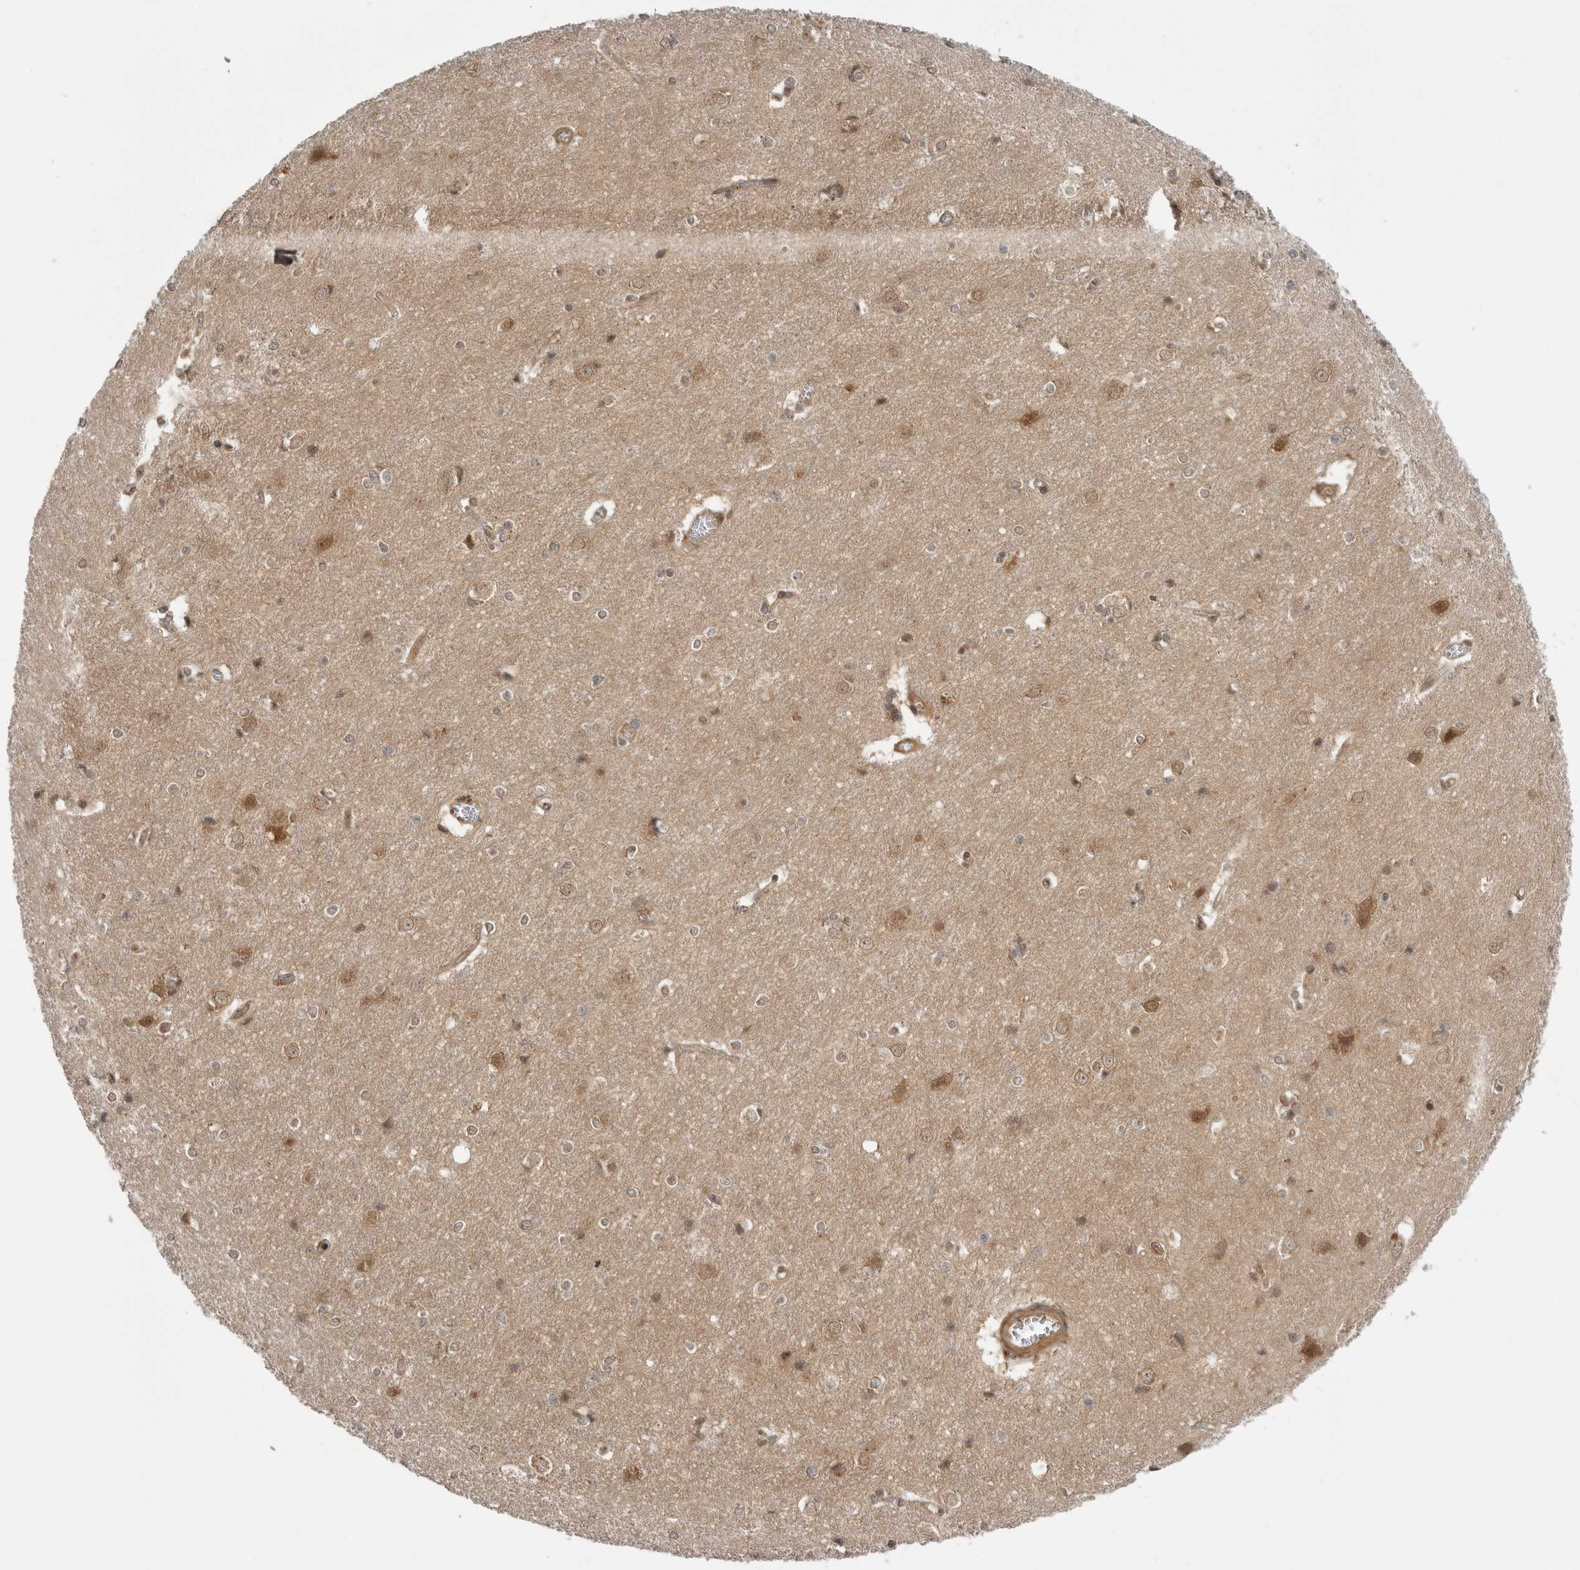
{"staining": {"intensity": "moderate", "quantity": ">75%", "location": "cytoplasmic/membranous"}, "tissue": "cerebral cortex", "cell_type": "Endothelial cells", "image_type": "normal", "snomed": [{"axis": "morphology", "description": "Normal tissue, NOS"}, {"axis": "topography", "description": "Cerebral cortex"}], "caption": "Benign cerebral cortex was stained to show a protein in brown. There is medium levels of moderate cytoplasmic/membranous expression in about >75% of endothelial cells. (IHC, brightfield microscopy, high magnification).", "gene": "PDCL", "patient": {"sex": "male", "age": 54}}